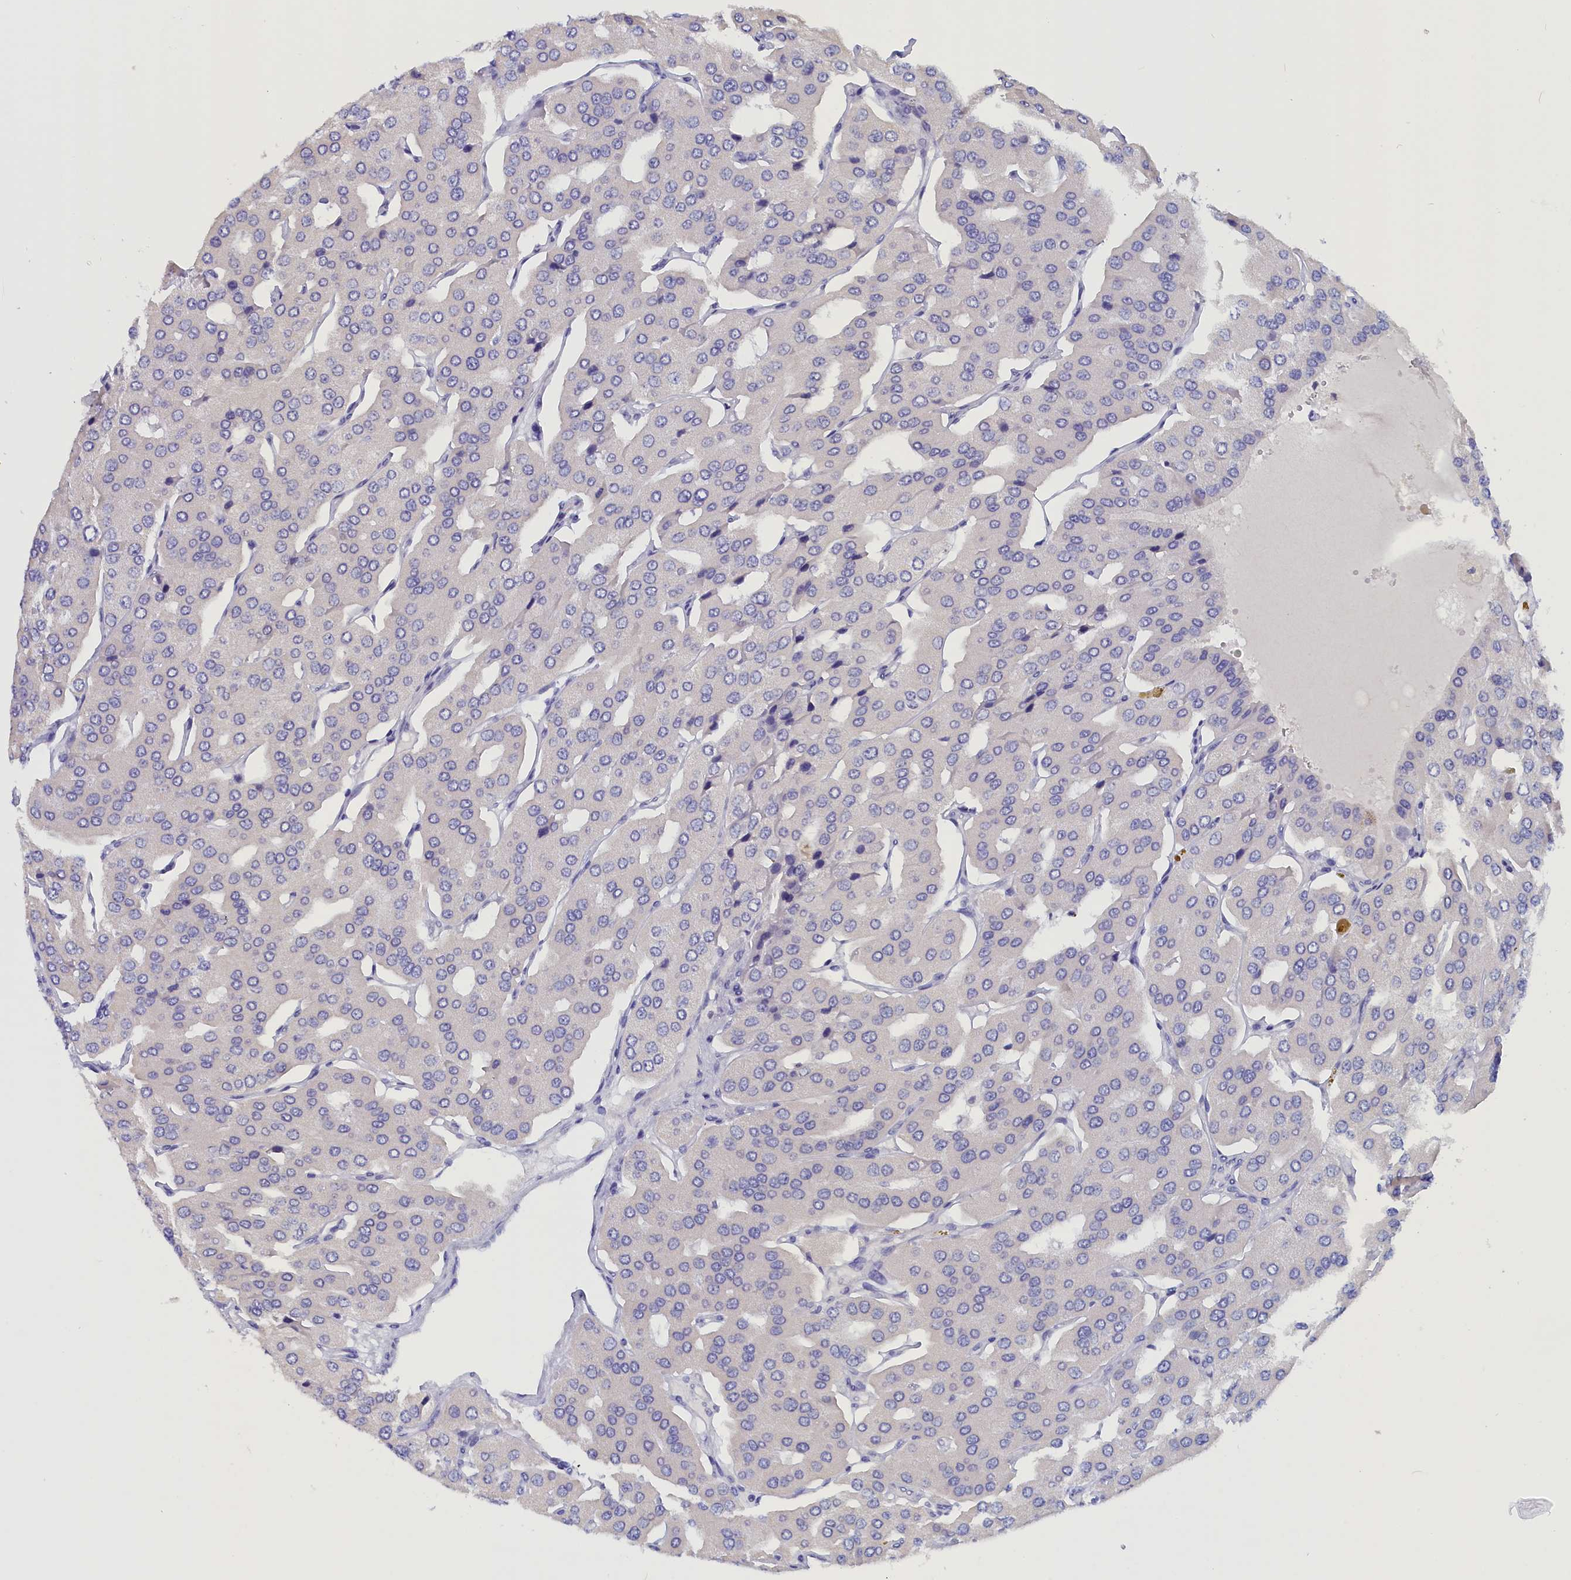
{"staining": {"intensity": "negative", "quantity": "none", "location": "none"}, "tissue": "parathyroid gland", "cell_type": "Glandular cells", "image_type": "normal", "snomed": [{"axis": "morphology", "description": "Normal tissue, NOS"}, {"axis": "morphology", "description": "Adenoma, NOS"}, {"axis": "topography", "description": "Parathyroid gland"}], "caption": "DAB immunohistochemical staining of benign parathyroid gland displays no significant expression in glandular cells.", "gene": "ANKRD2", "patient": {"sex": "female", "age": 86}}